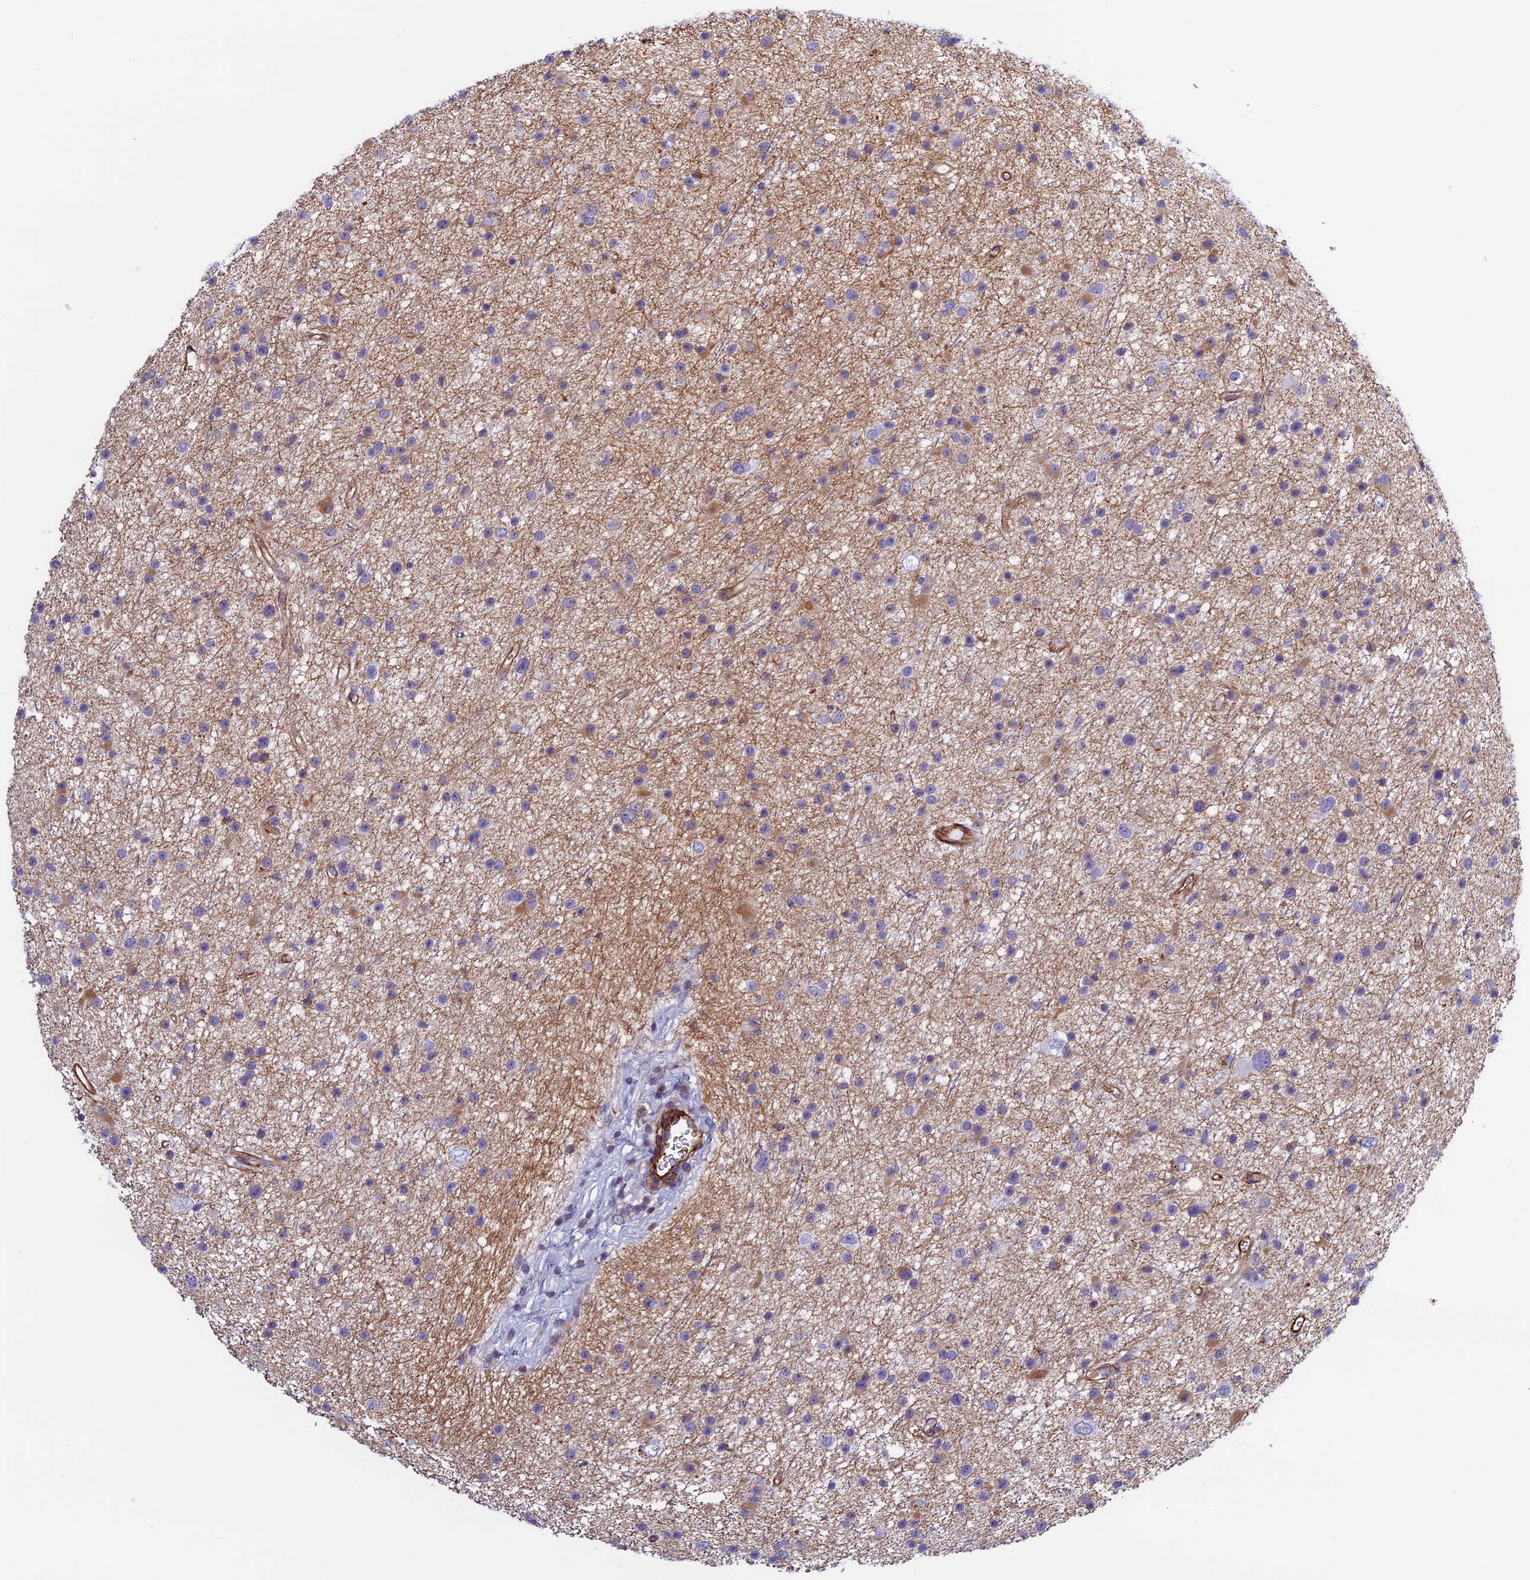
{"staining": {"intensity": "negative", "quantity": "none", "location": "none"}, "tissue": "glioma", "cell_type": "Tumor cells", "image_type": "cancer", "snomed": [{"axis": "morphology", "description": "Glioma, malignant, Low grade"}, {"axis": "topography", "description": "Cerebral cortex"}], "caption": "Immunohistochemistry histopathology image of neoplastic tissue: human low-grade glioma (malignant) stained with DAB shows no significant protein expression in tumor cells.", "gene": "ANGPTL2", "patient": {"sex": "female", "age": 39}}